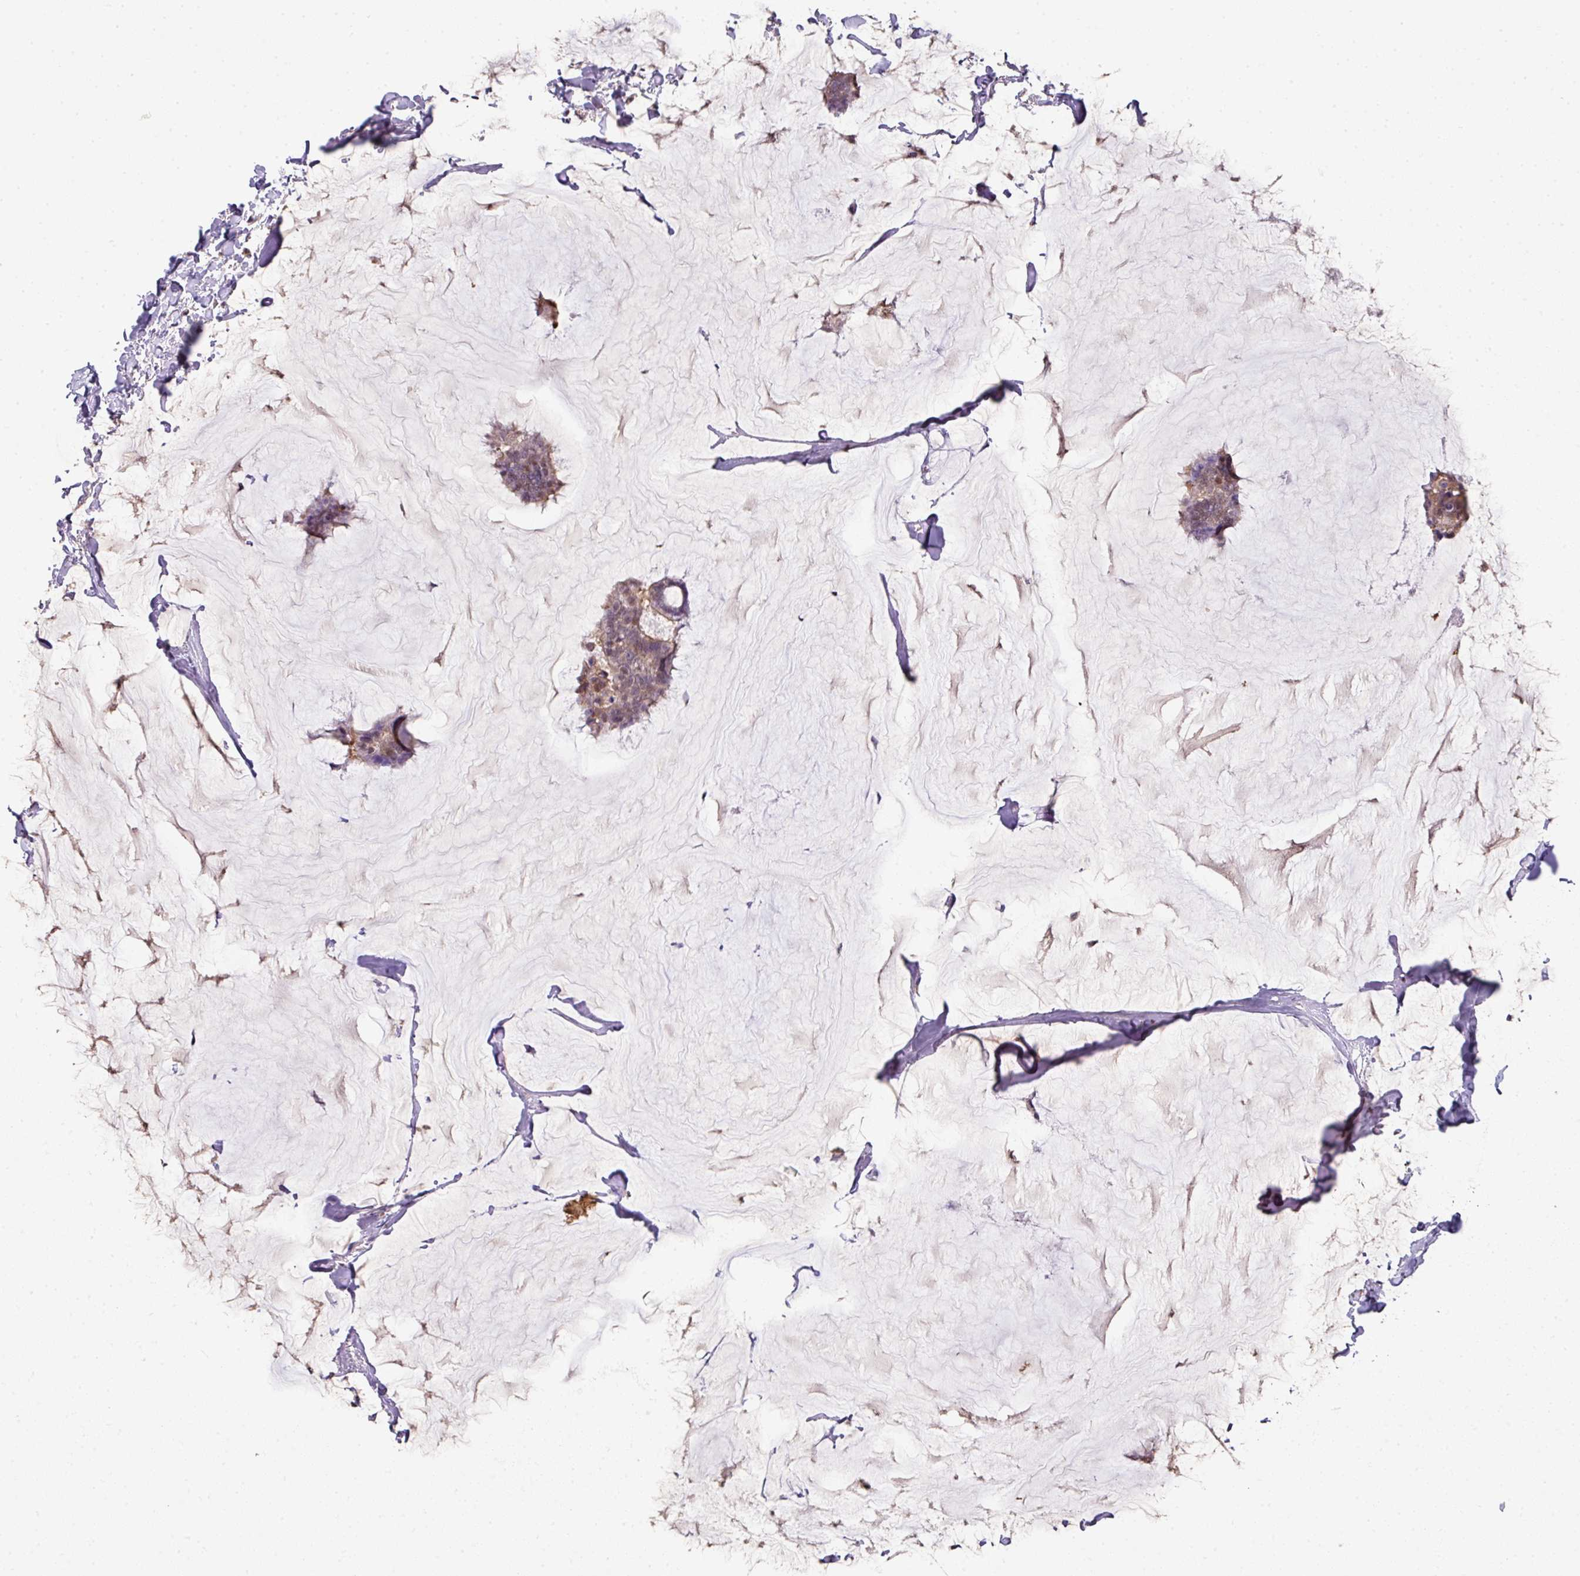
{"staining": {"intensity": "moderate", "quantity": ">75%", "location": "cytoplasmic/membranous"}, "tissue": "breast cancer", "cell_type": "Tumor cells", "image_type": "cancer", "snomed": [{"axis": "morphology", "description": "Duct carcinoma"}, {"axis": "topography", "description": "Breast"}], "caption": "This is an image of immunohistochemistry staining of intraductal carcinoma (breast), which shows moderate positivity in the cytoplasmic/membranous of tumor cells.", "gene": "ANKRD18A", "patient": {"sex": "female", "age": 93}}